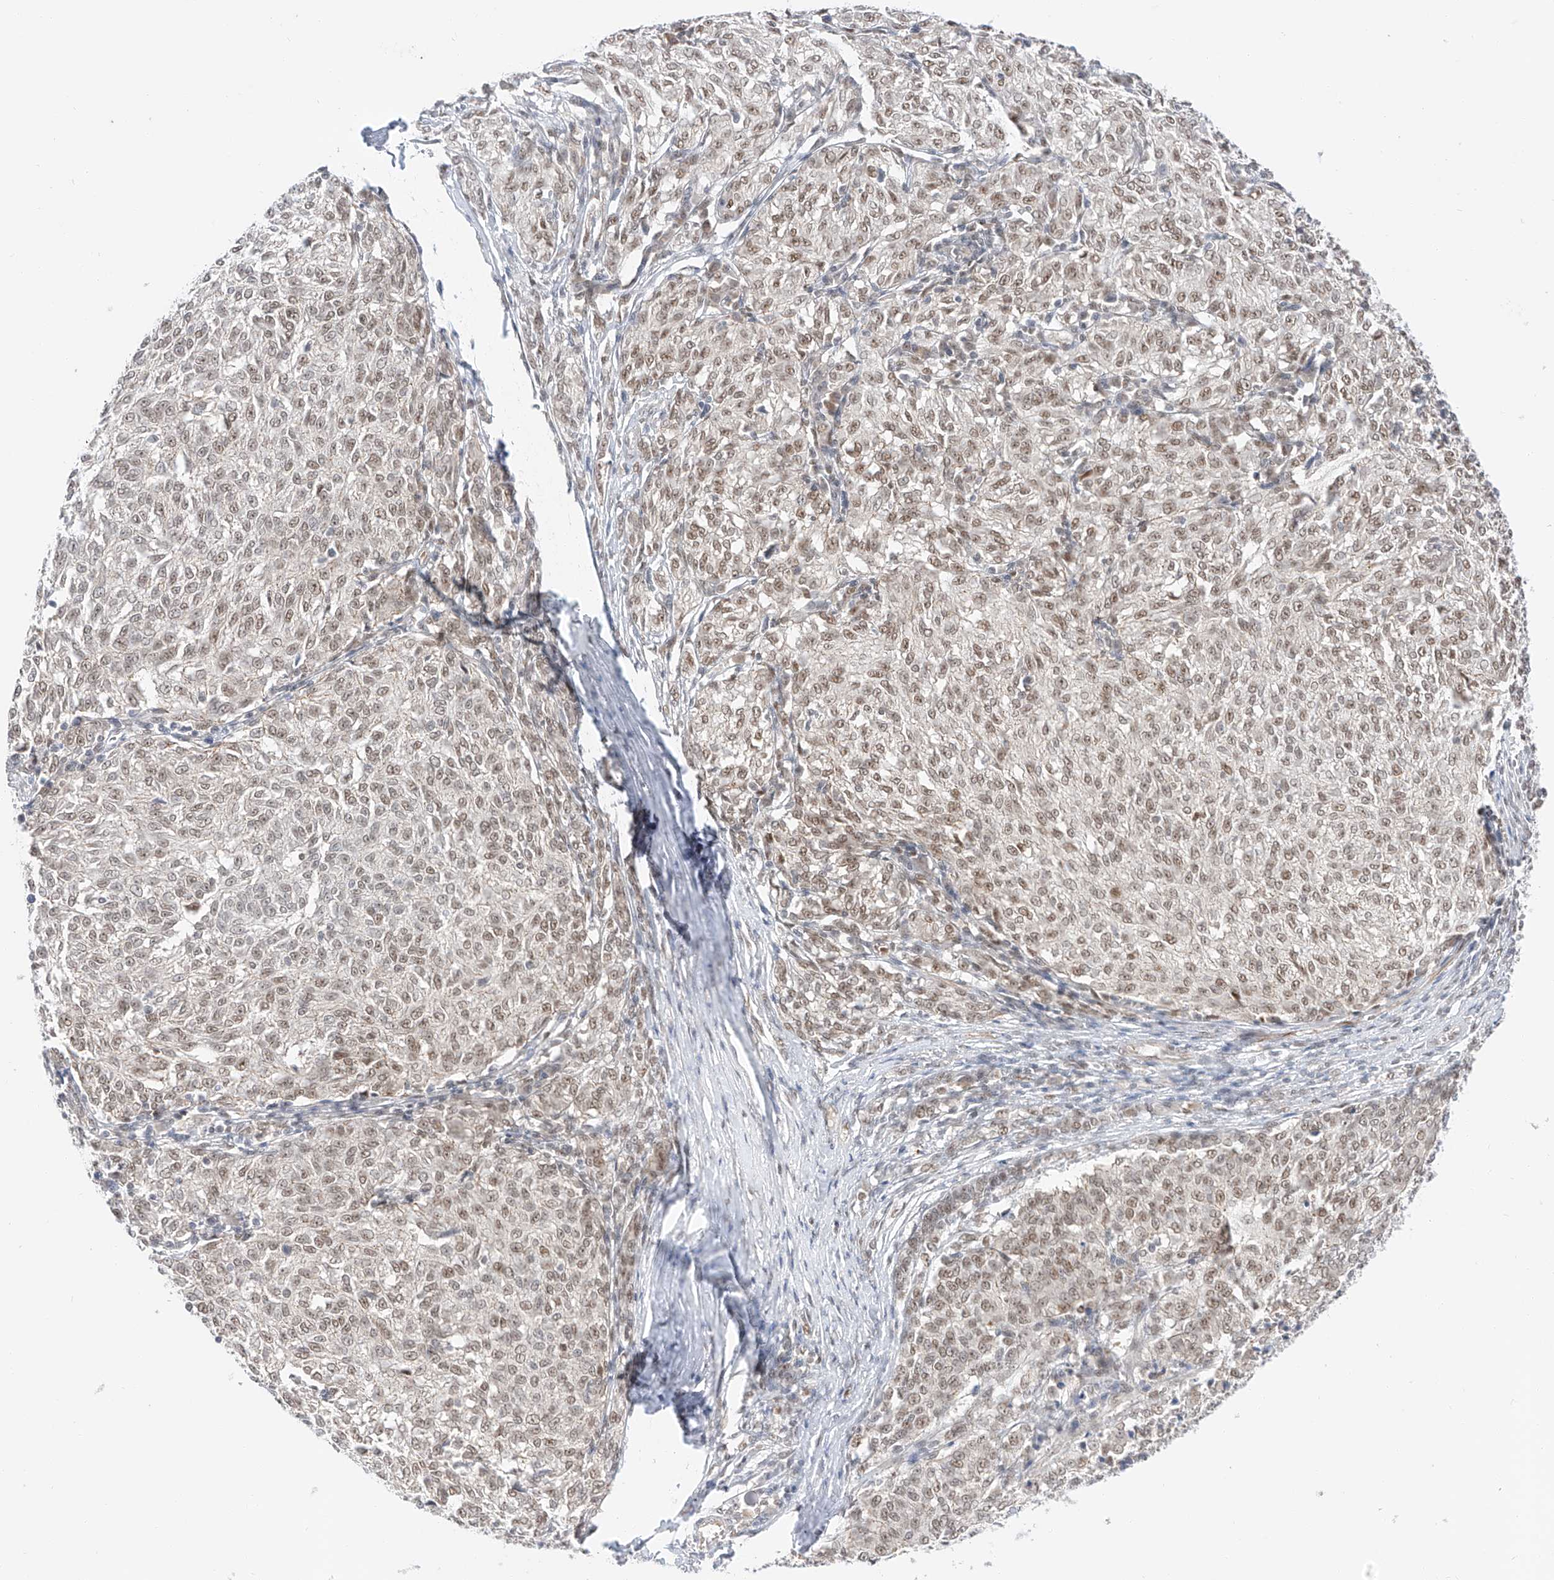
{"staining": {"intensity": "weak", "quantity": ">75%", "location": "nuclear"}, "tissue": "melanoma", "cell_type": "Tumor cells", "image_type": "cancer", "snomed": [{"axis": "morphology", "description": "Malignant melanoma, NOS"}, {"axis": "topography", "description": "Skin"}], "caption": "This histopathology image displays malignant melanoma stained with immunohistochemistry (IHC) to label a protein in brown. The nuclear of tumor cells show weak positivity for the protein. Nuclei are counter-stained blue.", "gene": "POGK", "patient": {"sex": "female", "age": 72}}